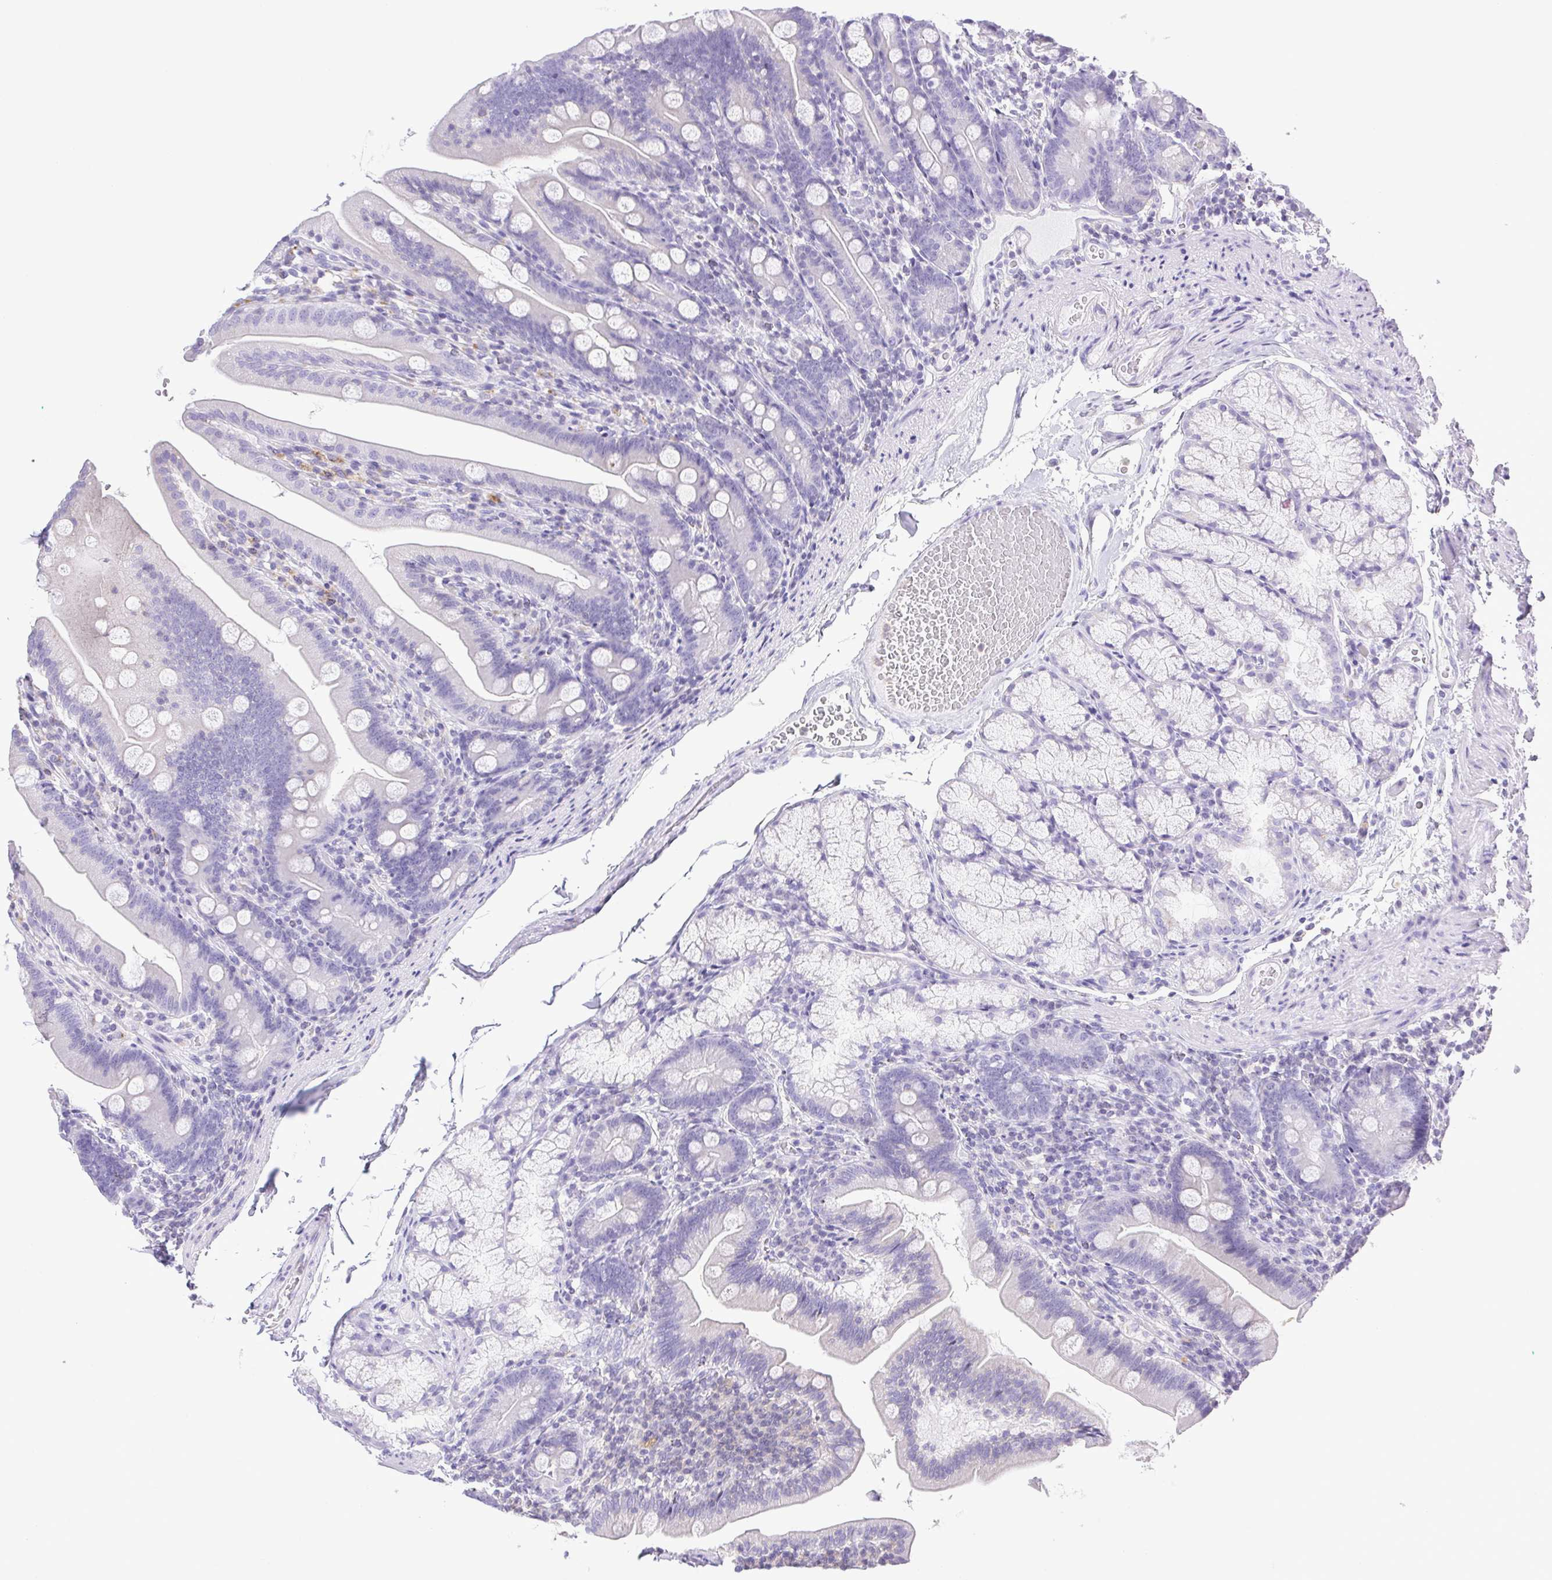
{"staining": {"intensity": "negative", "quantity": "none", "location": "none"}, "tissue": "duodenum", "cell_type": "Glandular cells", "image_type": "normal", "snomed": [{"axis": "morphology", "description": "Normal tissue, NOS"}, {"axis": "topography", "description": "Duodenum"}], "caption": "Immunohistochemistry micrograph of benign duodenum: human duodenum stained with DAB exhibits no significant protein staining in glandular cells.", "gene": "SYNPR", "patient": {"sex": "female", "age": 67}}